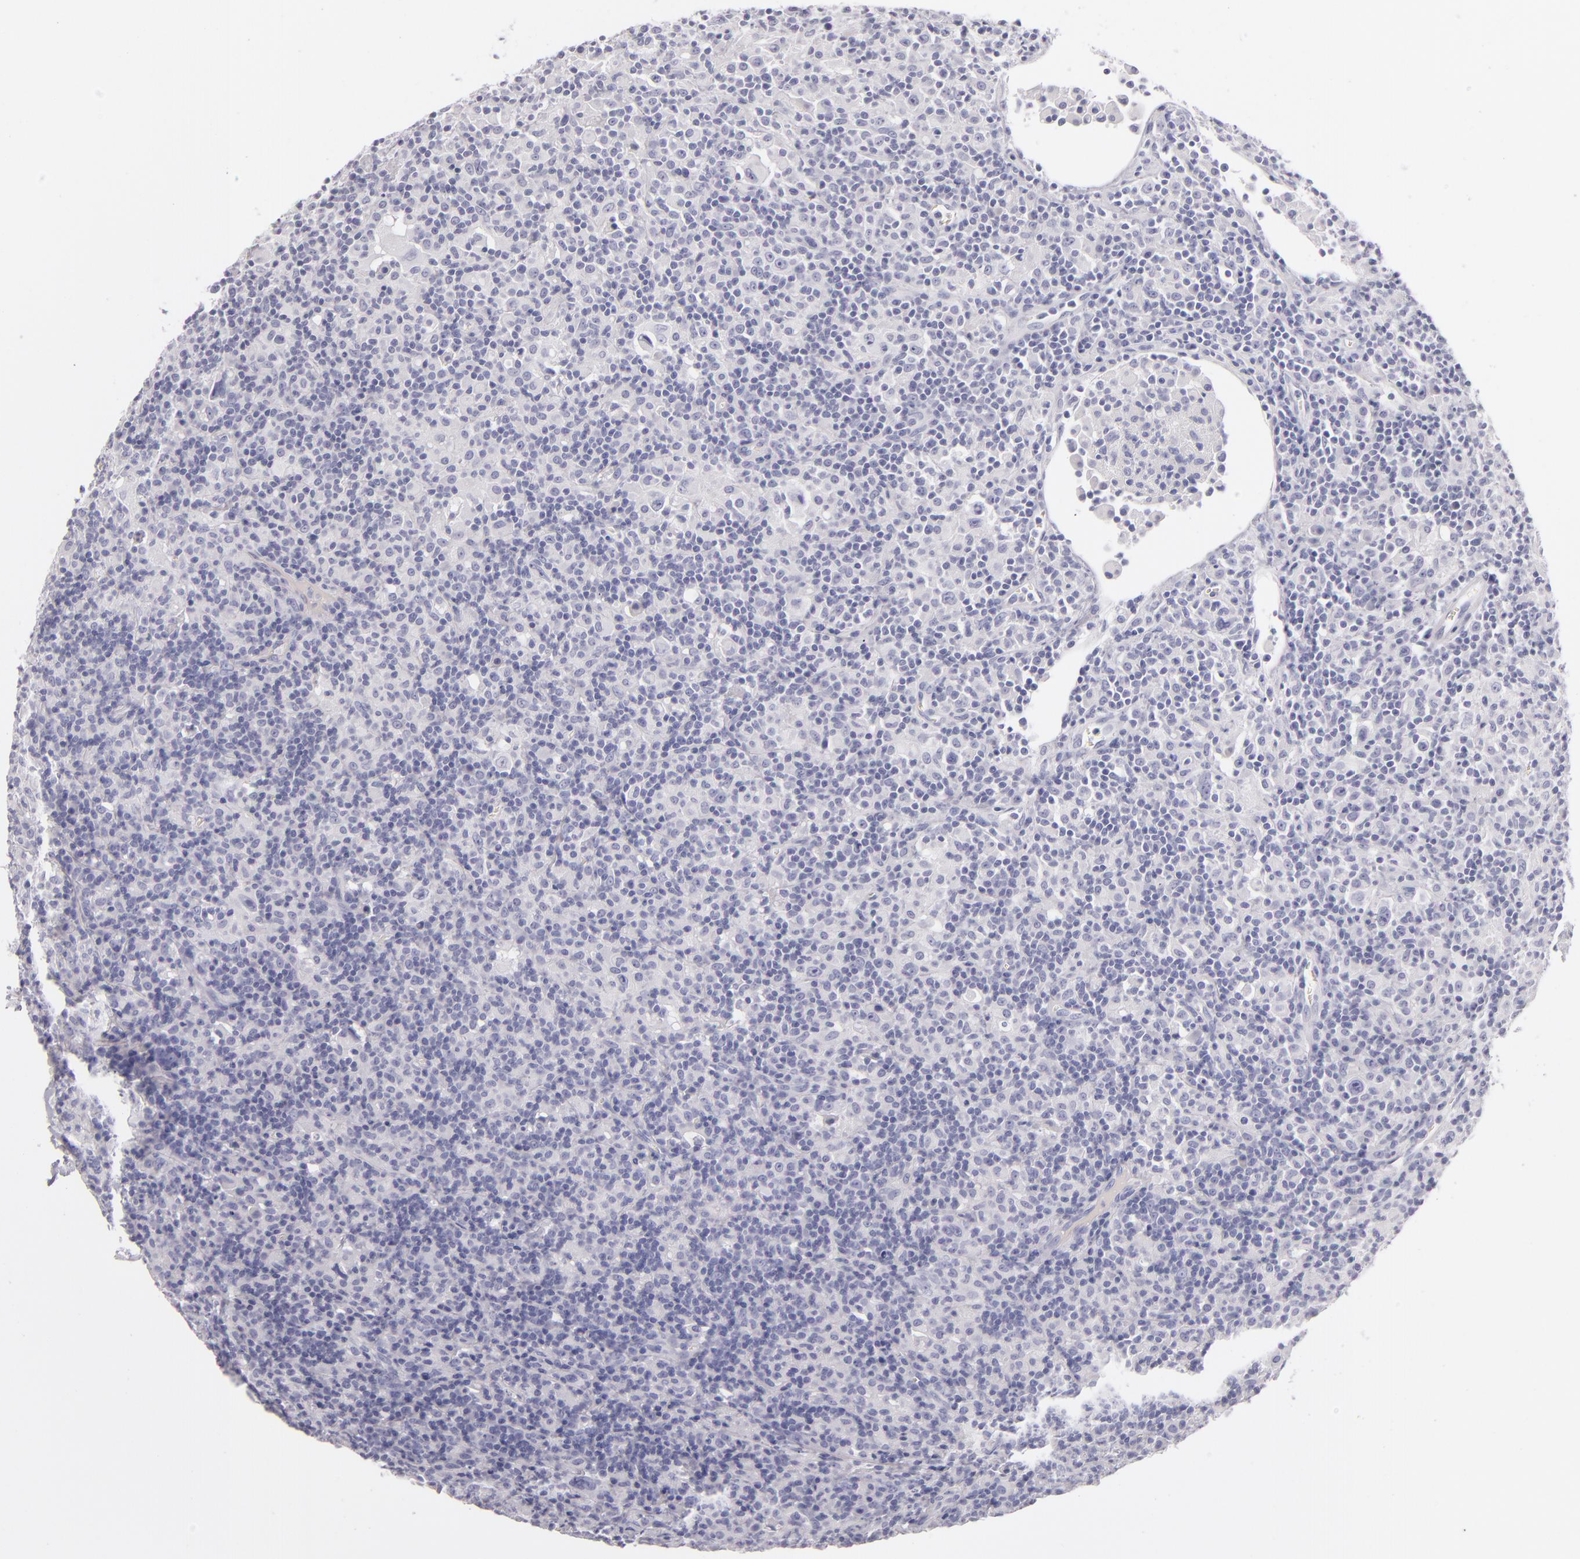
{"staining": {"intensity": "negative", "quantity": "none", "location": "none"}, "tissue": "lymphoma", "cell_type": "Tumor cells", "image_type": "cancer", "snomed": [{"axis": "morphology", "description": "Hodgkin's disease, NOS"}, {"axis": "topography", "description": "Lymph node"}], "caption": "Image shows no significant protein staining in tumor cells of Hodgkin's disease. (Brightfield microscopy of DAB (3,3'-diaminobenzidine) immunohistochemistry (IHC) at high magnification).", "gene": "FABP1", "patient": {"sex": "male", "age": 46}}